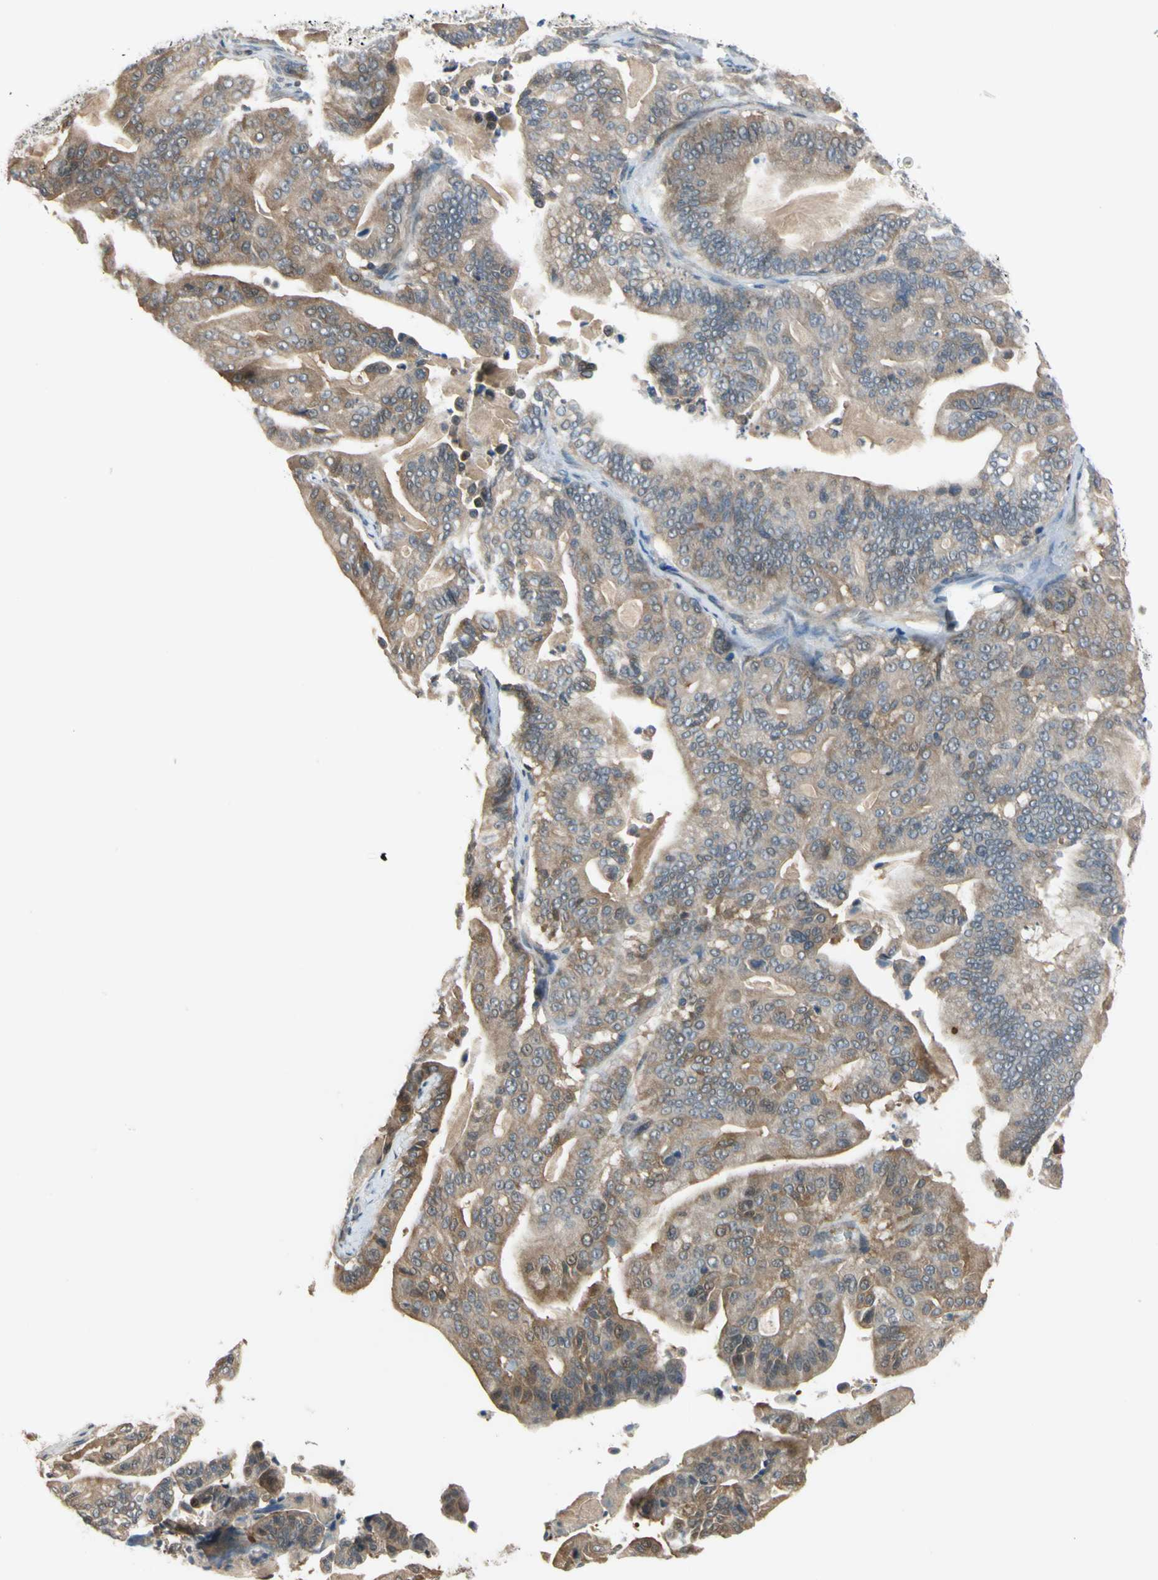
{"staining": {"intensity": "weak", "quantity": ">75%", "location": "cytoplasmic/membranous,nuclear"}, "tissue": "pancreatic cancer", "cell_type": "Tumor cells", "image_type": "cancer", "snomed": [{"axis": "morphology", "description": "Adenocarcinoma, NOS"}, {"axis": "topography", "description": "Pancreas"}], "caption": "A brown stain highlights weak cytoplasmic/membranous and nuclear expression of a protein in pancreatic cancer (adenocarcinoma) tumor cells.", "gene": "RASGRF1", "patient": {"sex": "male", "age": 63}}